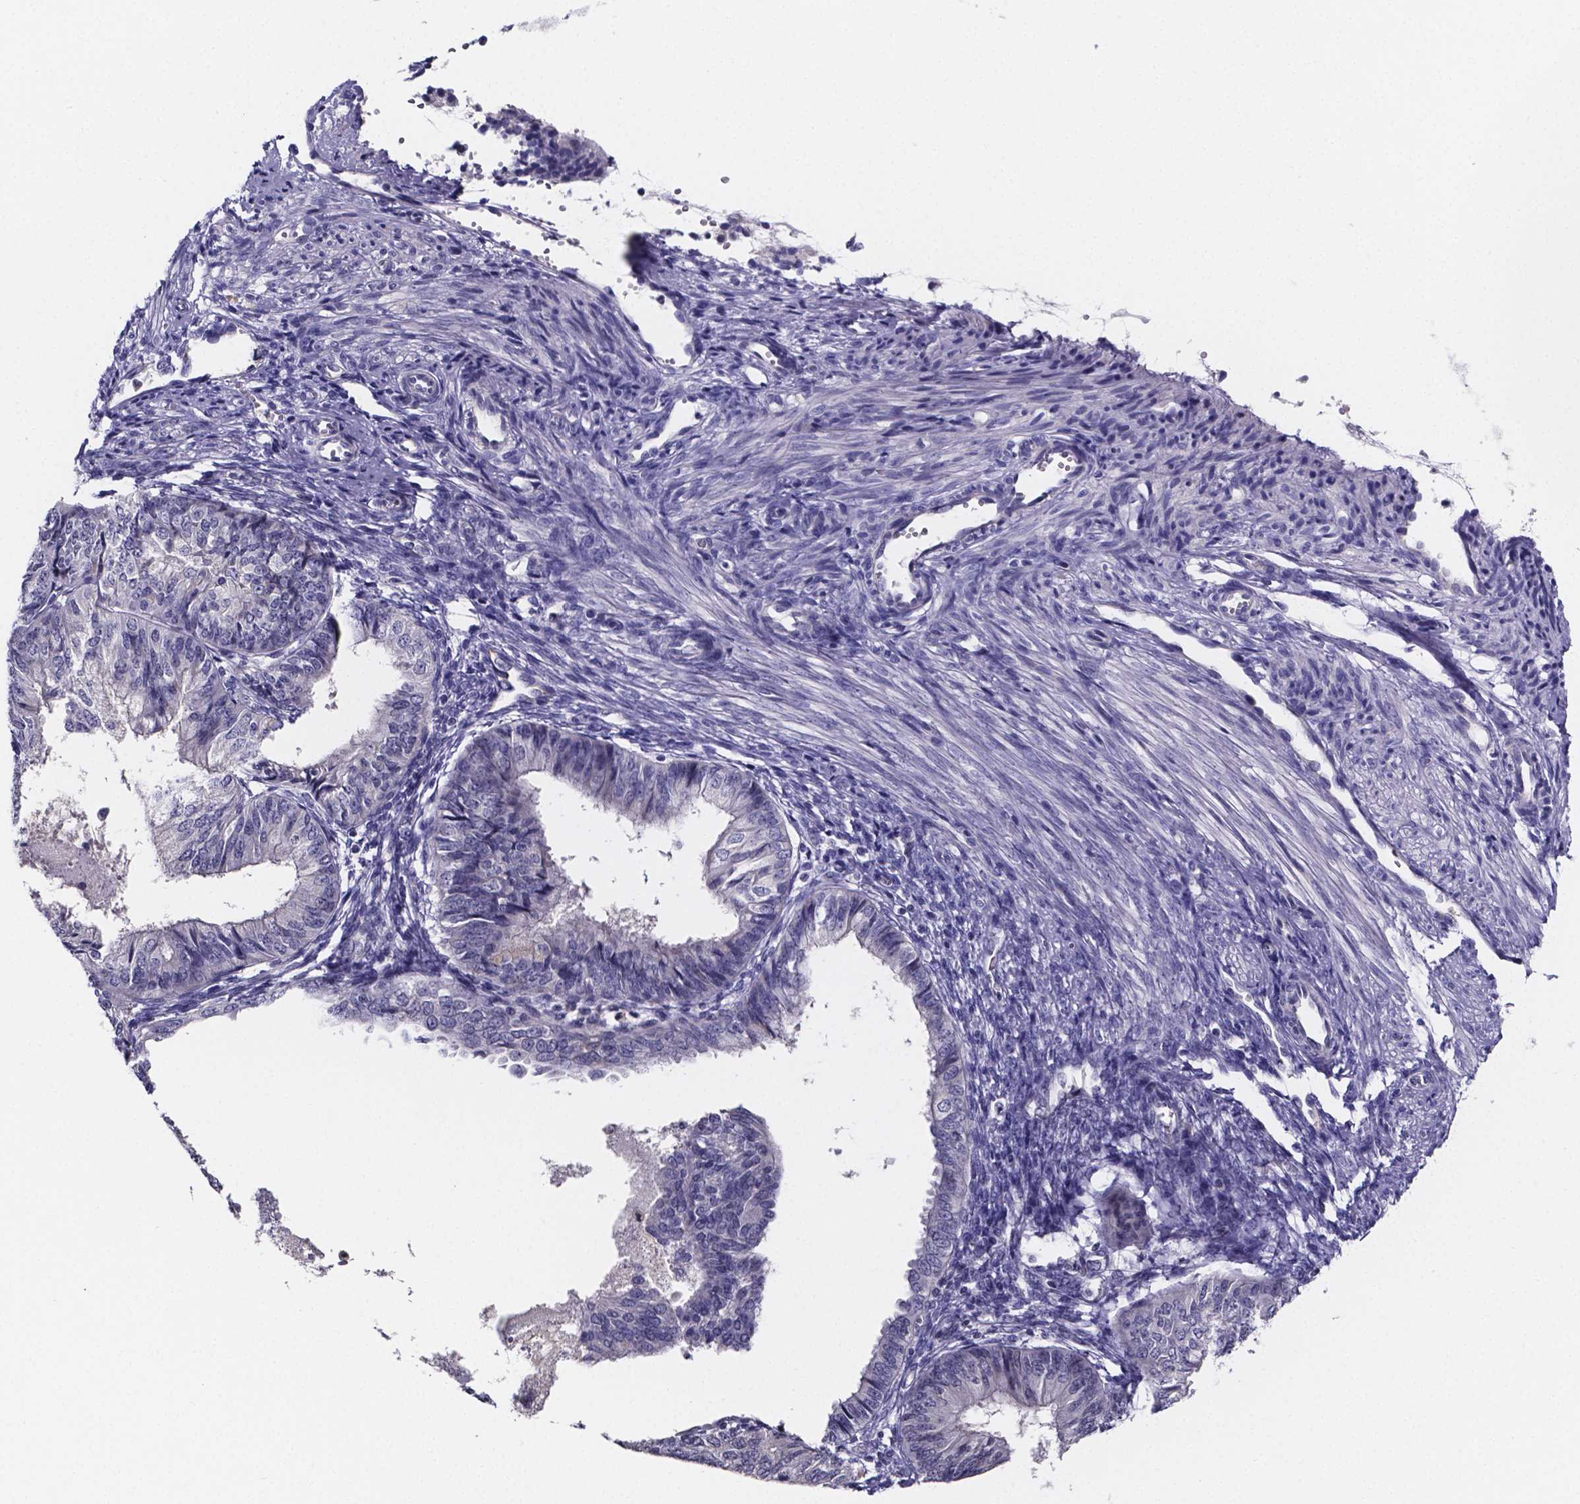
{"staining": {"intensity": "negative", "quantity": "none", "location": "none"}, "tissue": "endometrial cancer", "cell_type": "Tumor cells", "image_type": "cancer", "snomed": [{"axis": "morphology", "description": "Adenocarcinoma, NOS"}, {"axis": "topography", "description": "Endometrium"}], "caption": "The image shows no staining of tumor cells in endometrial cancer (adenocarcinoma).", "gene": "IZUMO1", "patient": {"sex": "female", "age": 58}}